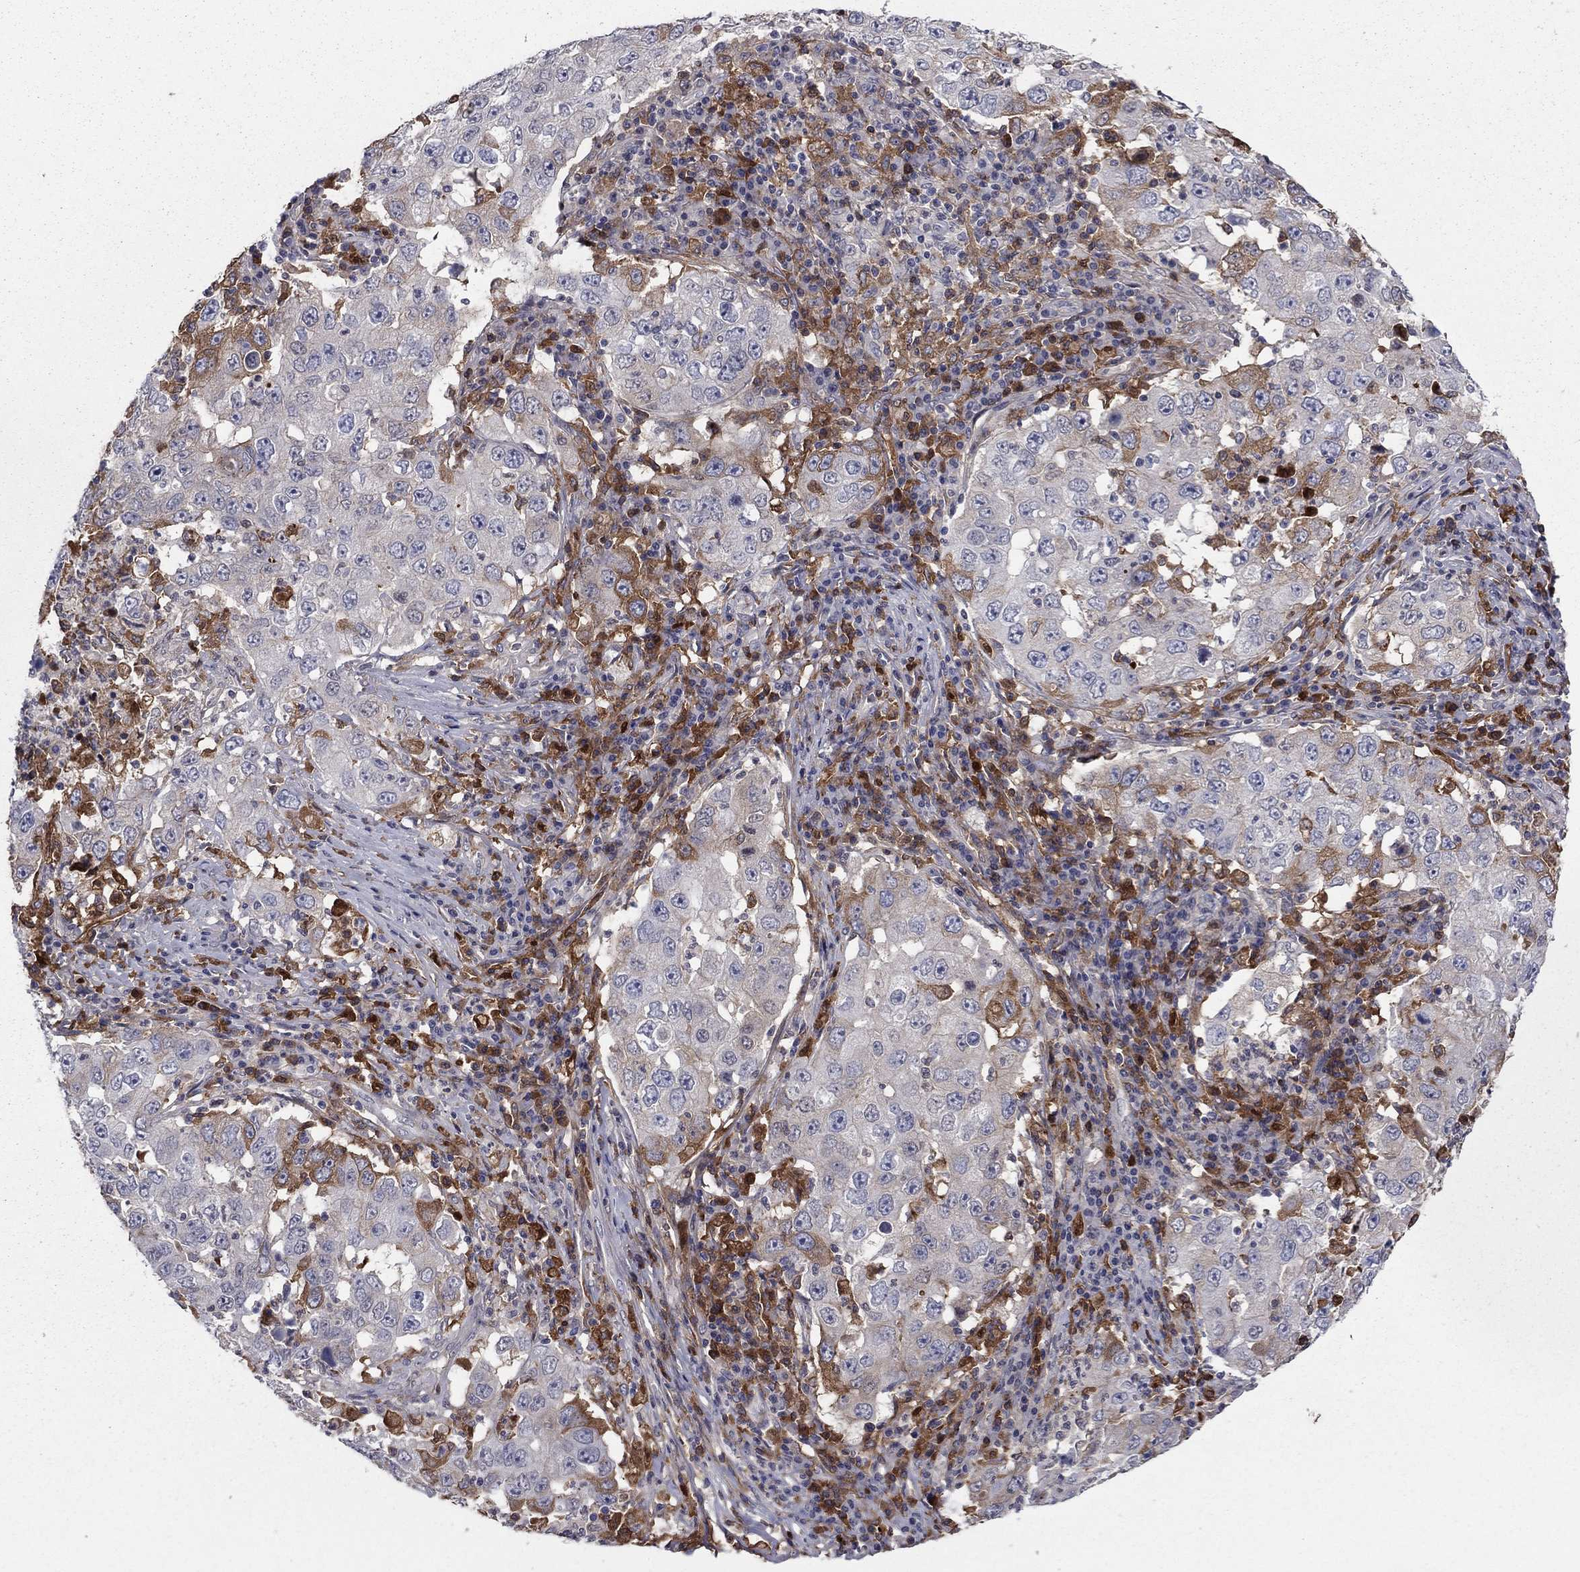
{"staining": {"intensity": "weak", "quantity": "<25%", "location": "cytoplasmic/membranous"}, "tissue": "lung cancer", "cell_type": "Tumor cells", "image_type": "cancer", "snomed": [{"axis": "morphology", "description": "Adenocarcinoma, NOS"}, {"axis": "topography", "description": "Lung"}], "caption": "Immunohistochemistry (IHC) histopathology image of neoplastic tissue: human lung cancer (adenocarcinoma) stained with DAB displays no significant protein expression in tumor cells. Nuclei are stained in blue.", "gene": "HPX", "patient": {"sex": "male", "age": 73}}